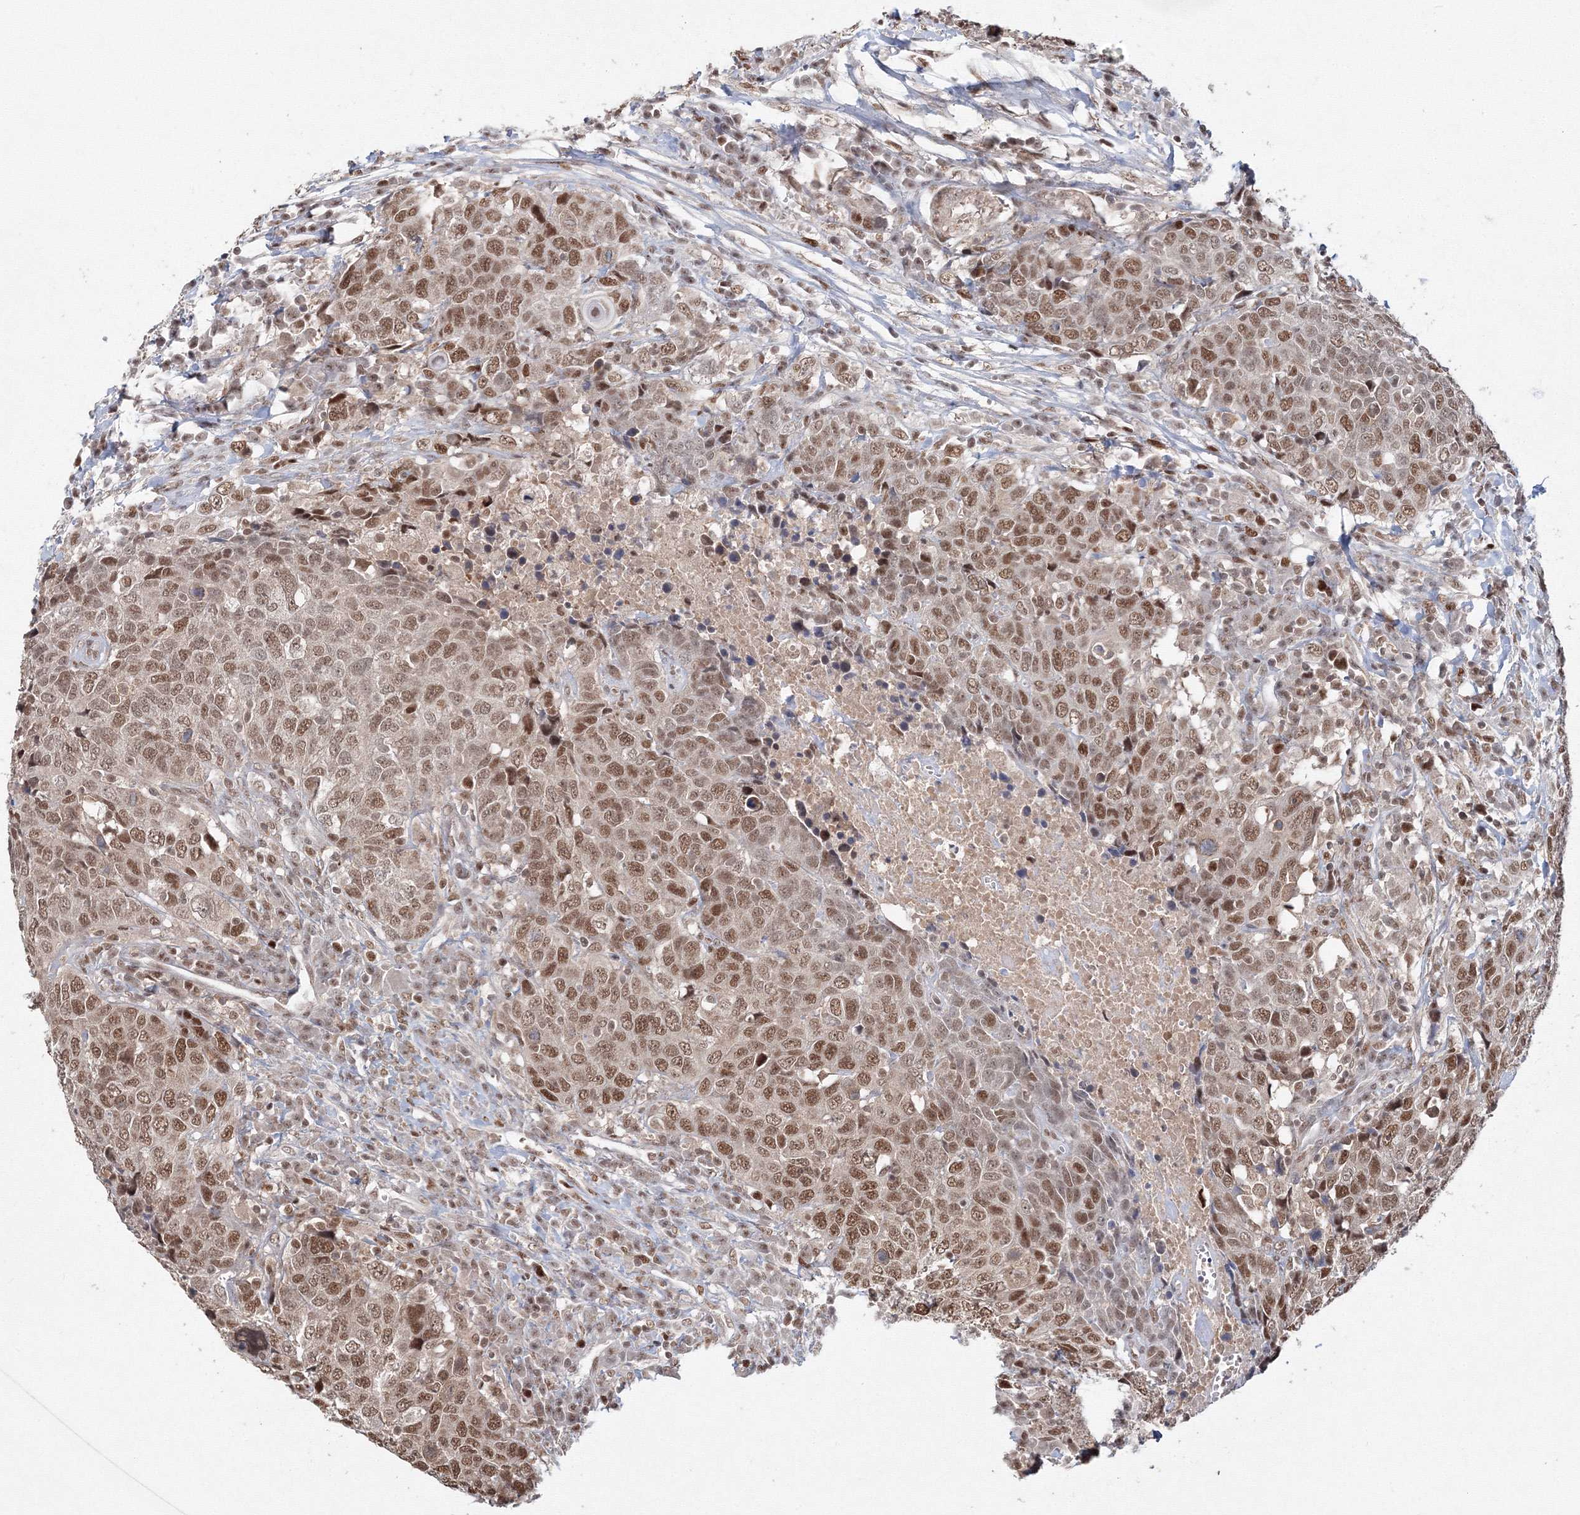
{"staining": {"intensity": "moderate", "quantity": ">75%", "location": "nuclear"}, "tissue": "head and neck cancer", "cell_type": "Tumor cells", "image_type": "cancer", "snomed": [{"axis": "morphology", "description": "Squamous cell carcinoma, NOS"}, {"axis": "topography", "description": "Head-Neck"}], "caption": "Moderate nuclear expression for a protein is present in about >75% of tumor cells of head and neck squamous cell carcinoma using IHC.", "gene": "IWS1", "patient": {"sex": "male", "age": 66}}